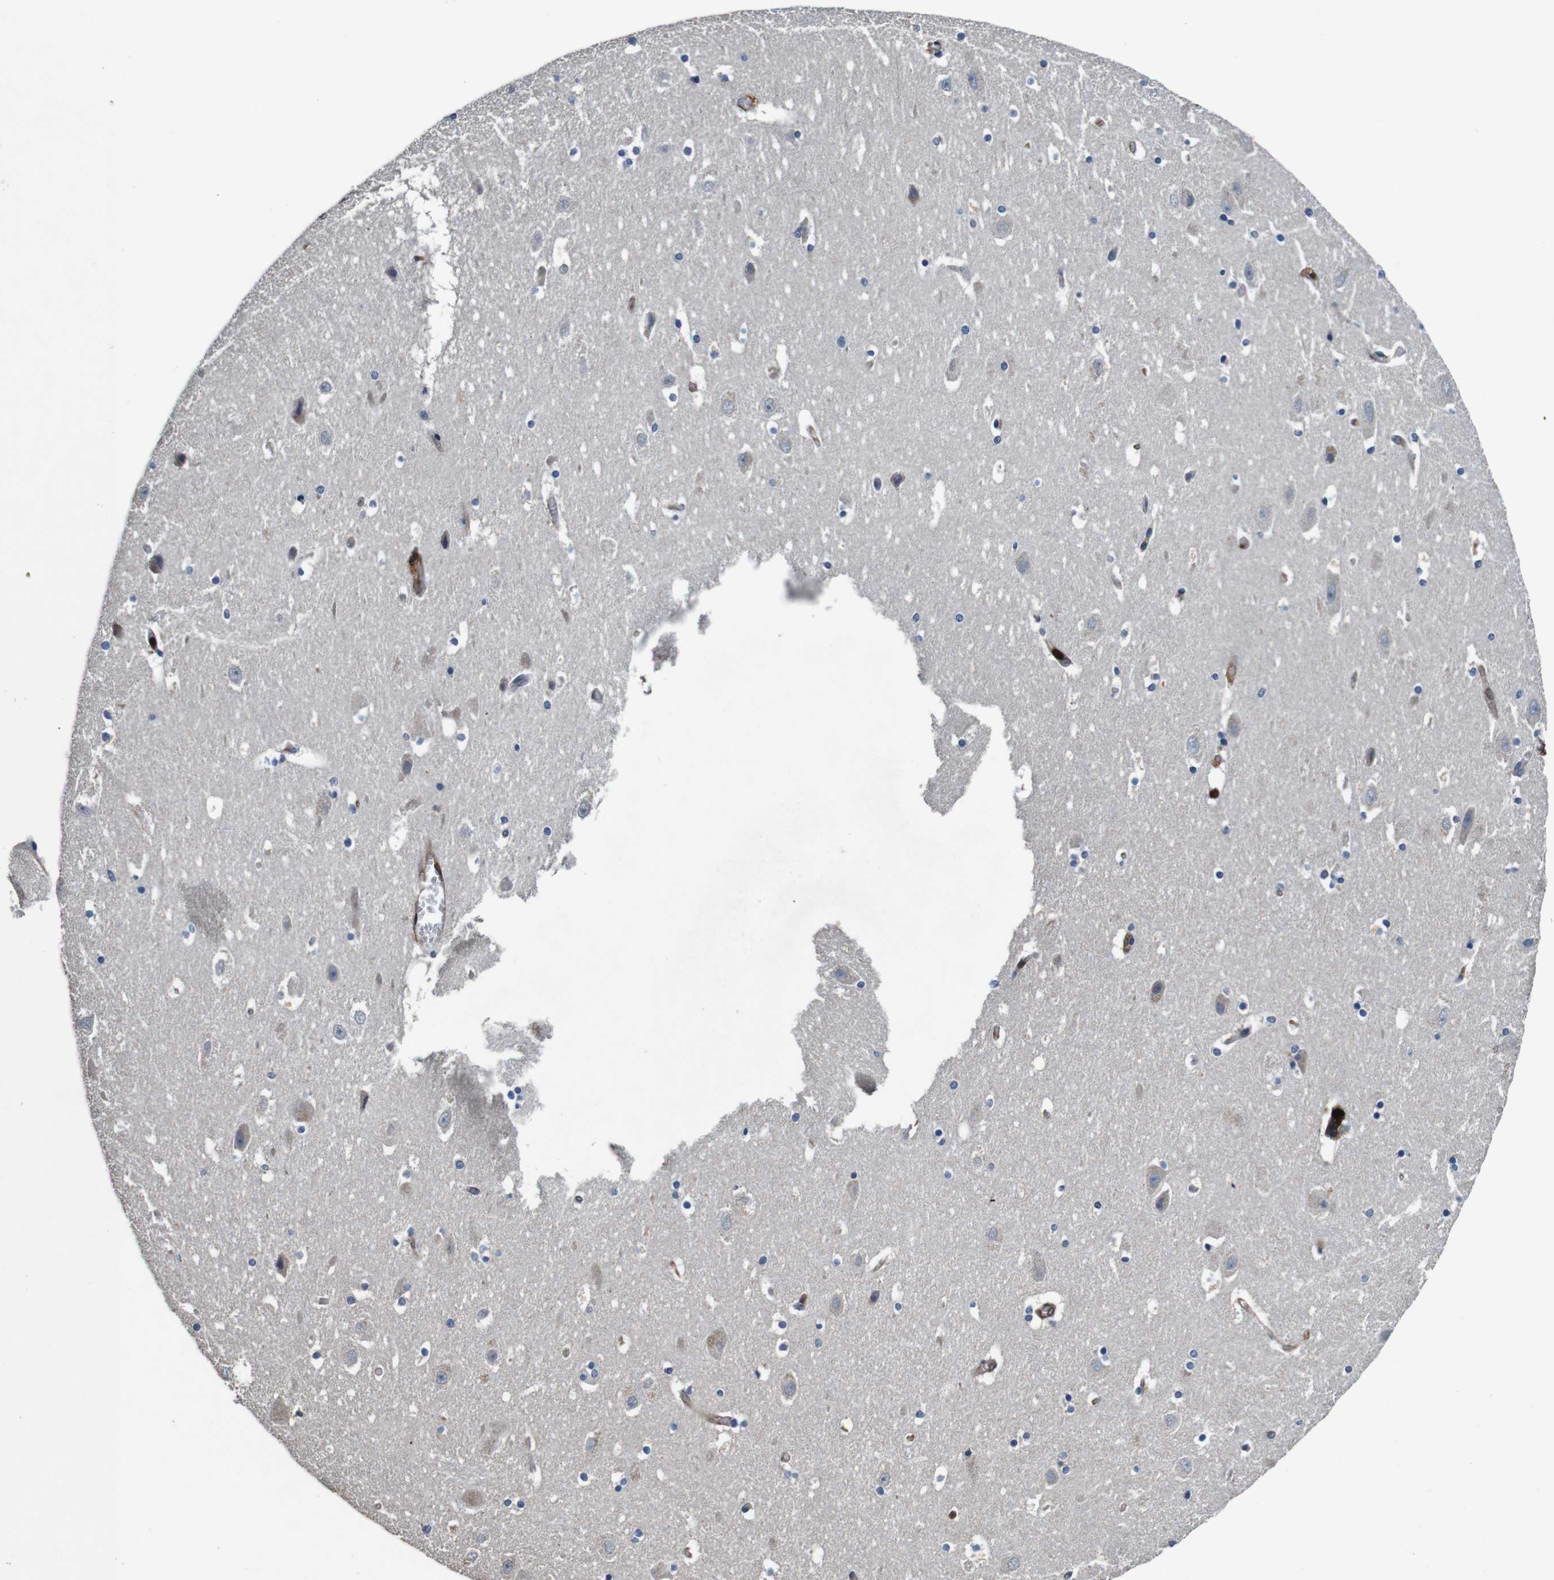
{"staining": {"intensity": "weak", "quantity": "<25%", "location": "cytoplasmic/membranous"}, "tissue": "hippocampus", "cell_type": "Glial cells", "image_type": "normal", "snomed": [{"axis": "morphology", "description": "Normal tissue, NOS"}, {"axis": "topography", "description": "Hippocampus"}], "caption": "A histopathology image of human hippocampus is negative for staining in glial cells. Brightfield microscopy of immunohistochemistry stained with DAB (3,3'-diaminobenzidine) (brown) and hematoxylin (blue), captured at high magnification.", "gene": "ANXA1", "patient": {"sex": "male", "age": 45}}